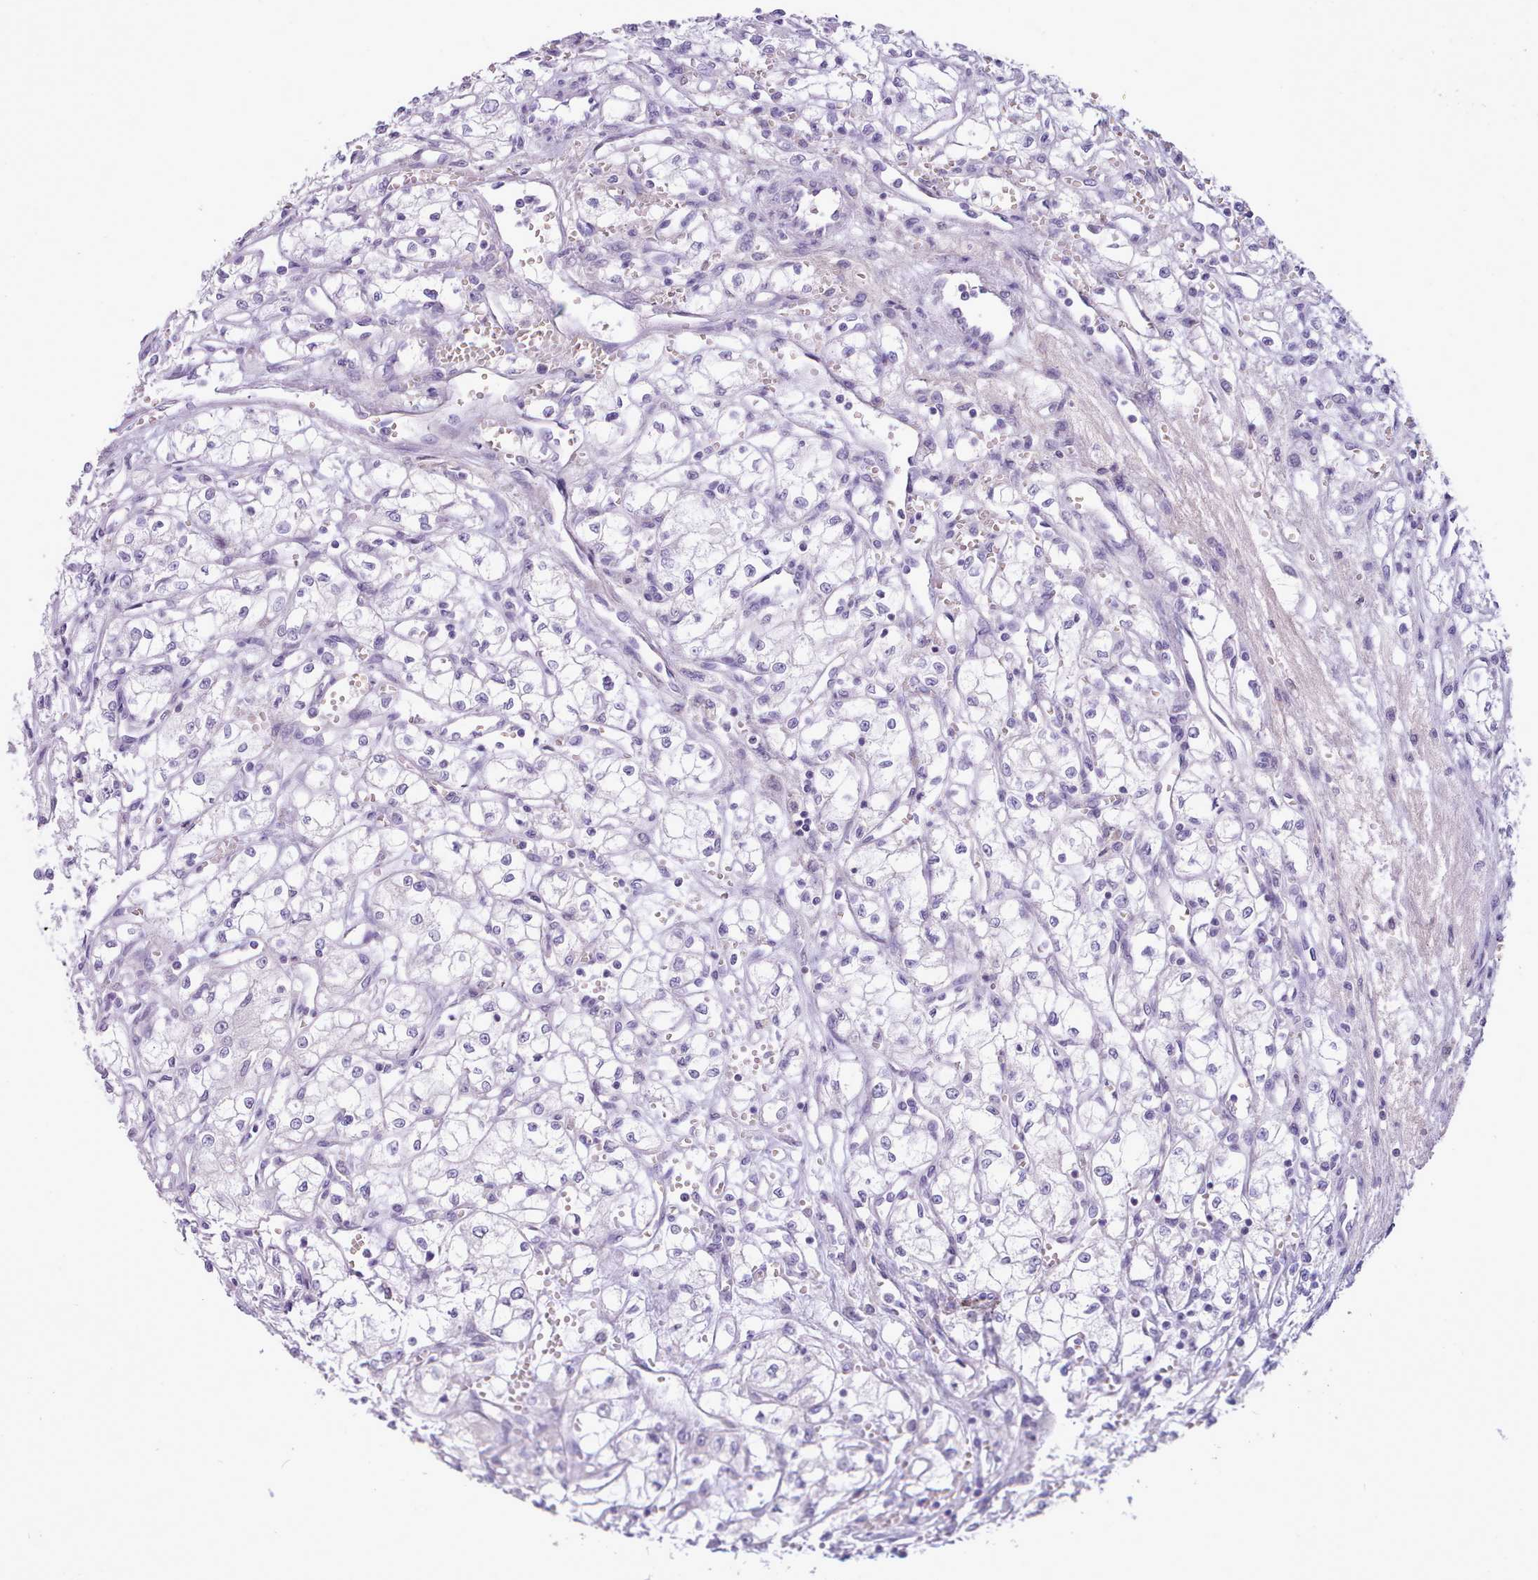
{"staining": {"intensity": "negative", "quantity": "none", "location": "none"}, "tissue": "renal cancer", "cell_type": "Tumor cells", "image_type": "cancer", "snomed": [{"axis": "morphology", "description": "Adenocarcinoma, NOS"}, {"axis": "topography", "description": "Kidney"}], "caption": "An image of adenocarcinoma (renal) stained for a protein exhibits no brown staining in tumor cells.", "gene": "CYP2A13", "patient": {"sex": "male", "age": 59}}